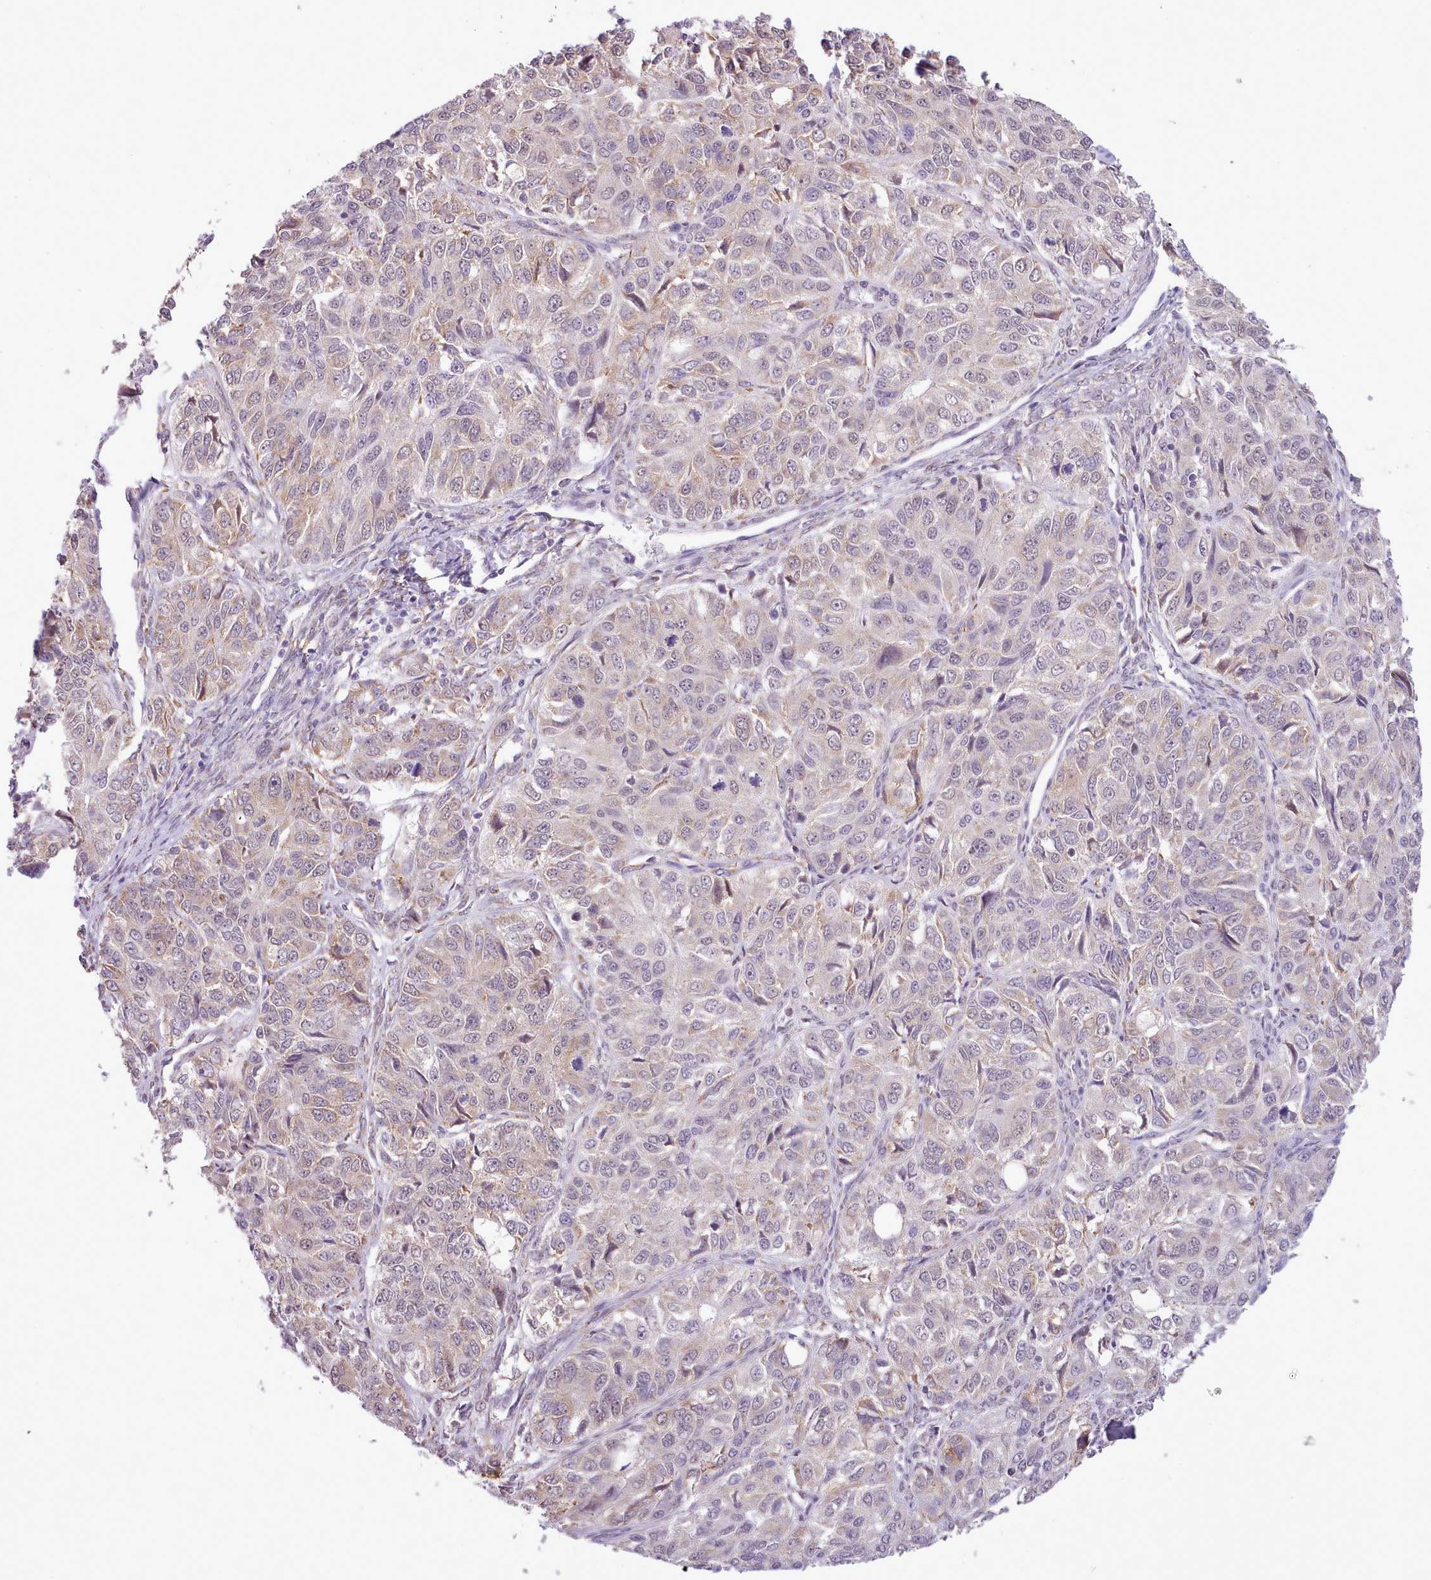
{"staining": {"intensity": "weak", "quantity": "25%-75%", "location": "cytoplasmic/membranous"}, "tissue": "ovarian cancer", "cell_type": "Tumor cells", "image_type": "cancer", "snomed": [{"axis": "morphology", "description": "Carcinoma, endometroid"}, {"axis": "topography", "description": "Ovary"}], "caption": "A brown stain labels weak cytoplasmic/membranous staining of a protein in human endometroid carcinoma (ovarian) tumor cells.", "gene": "SEC61B", "patient": {"sex": "female", "age": 51}}